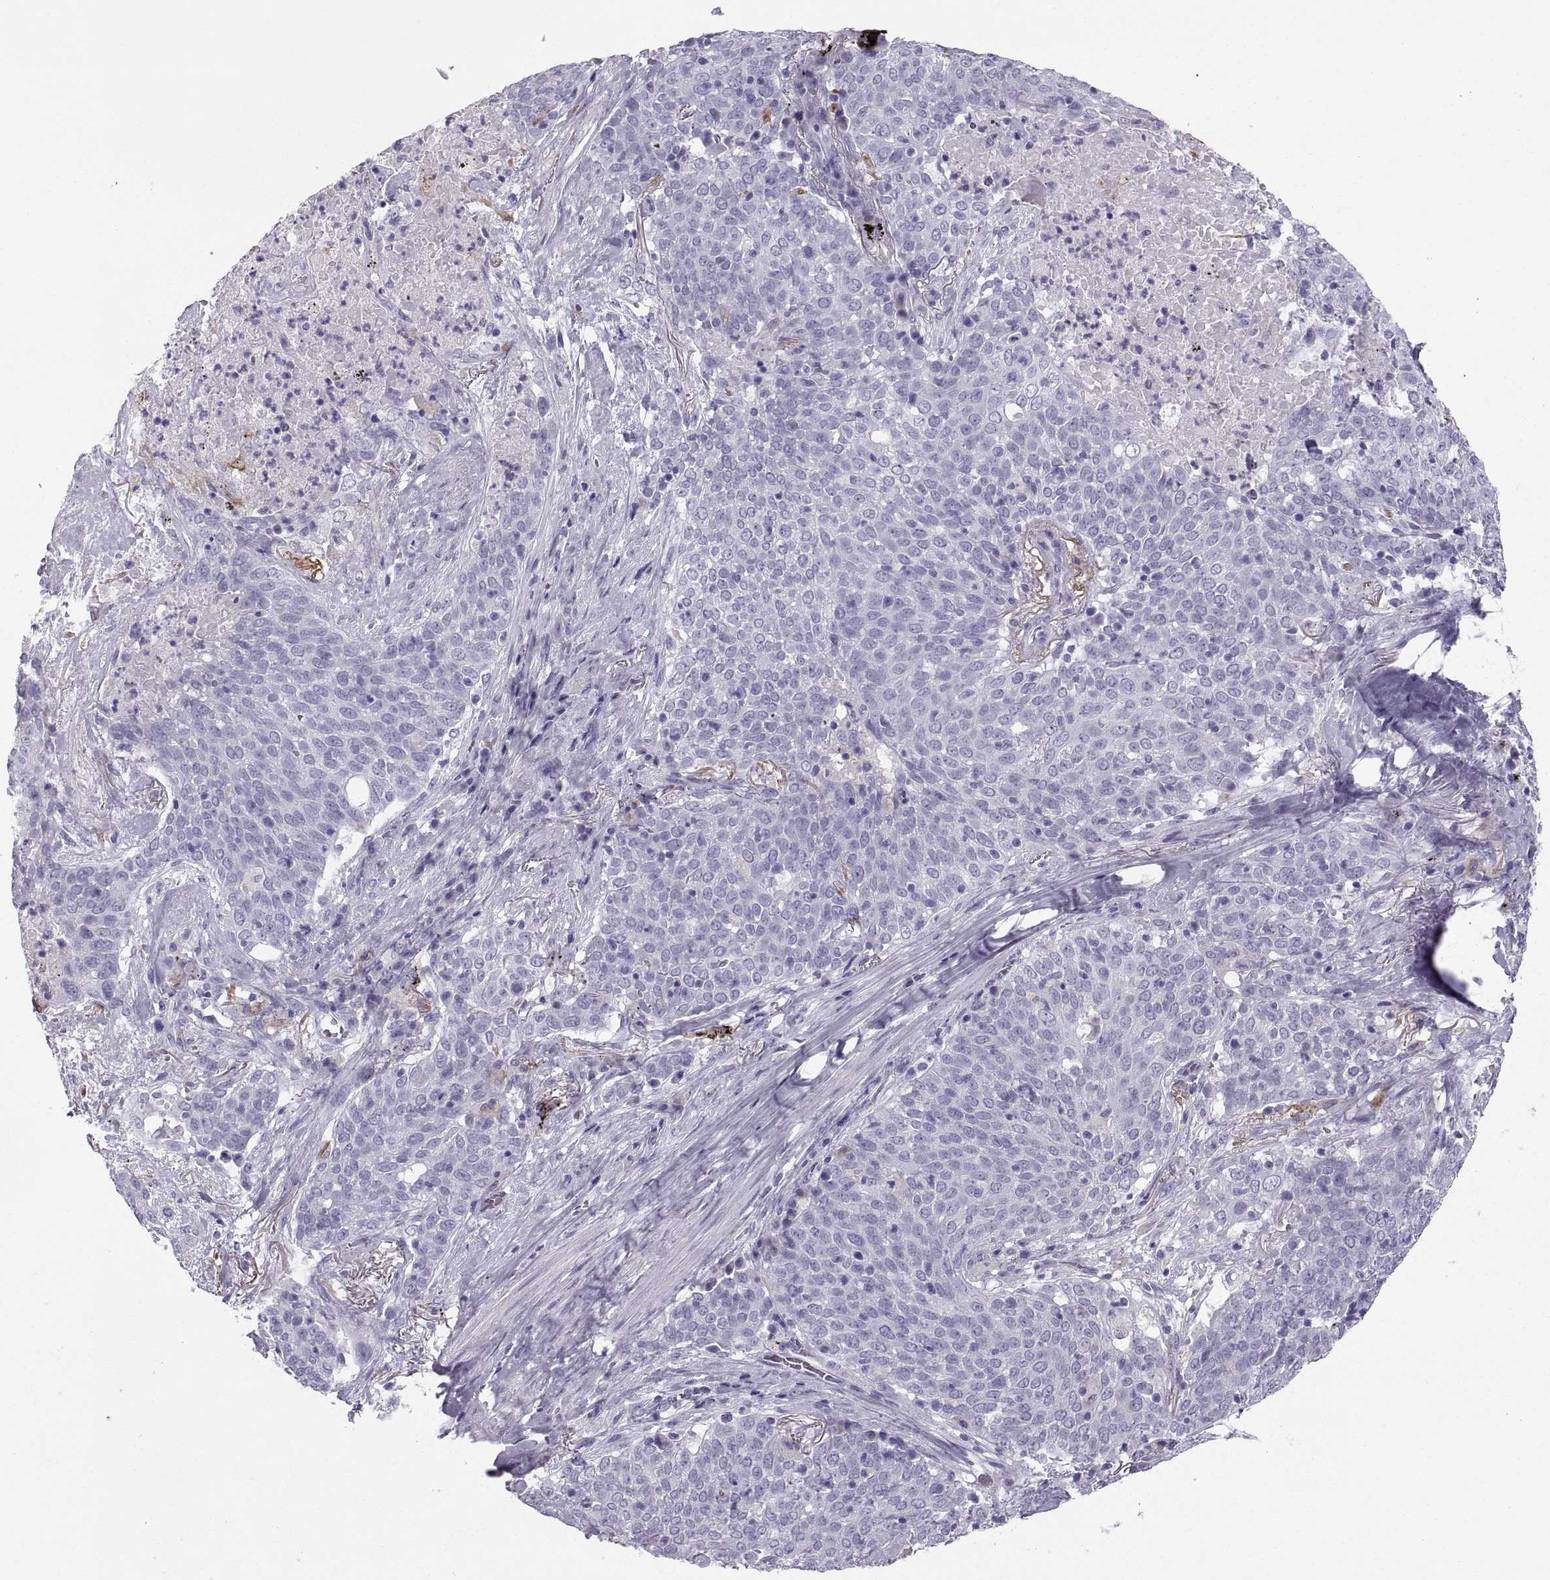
{"staining": {"intensity": "negative", "quantity": "none", "location": "none"}, "tissue": "lung cancer", "cell_type": "Tumor cells", "image_type": "cancer", "snomed": [{"axis": "morphology", "description": "Squamous cell carcinoma, NOS"}, {"axis": "topography", "description": "Lung"}], "caption": "Immunohistochemistry of human squamous cell carcinoma (lung) displays no staining in tumor cells.", "gene": "SLC22A6", "patient": {"sex": "male", "age": 82}}